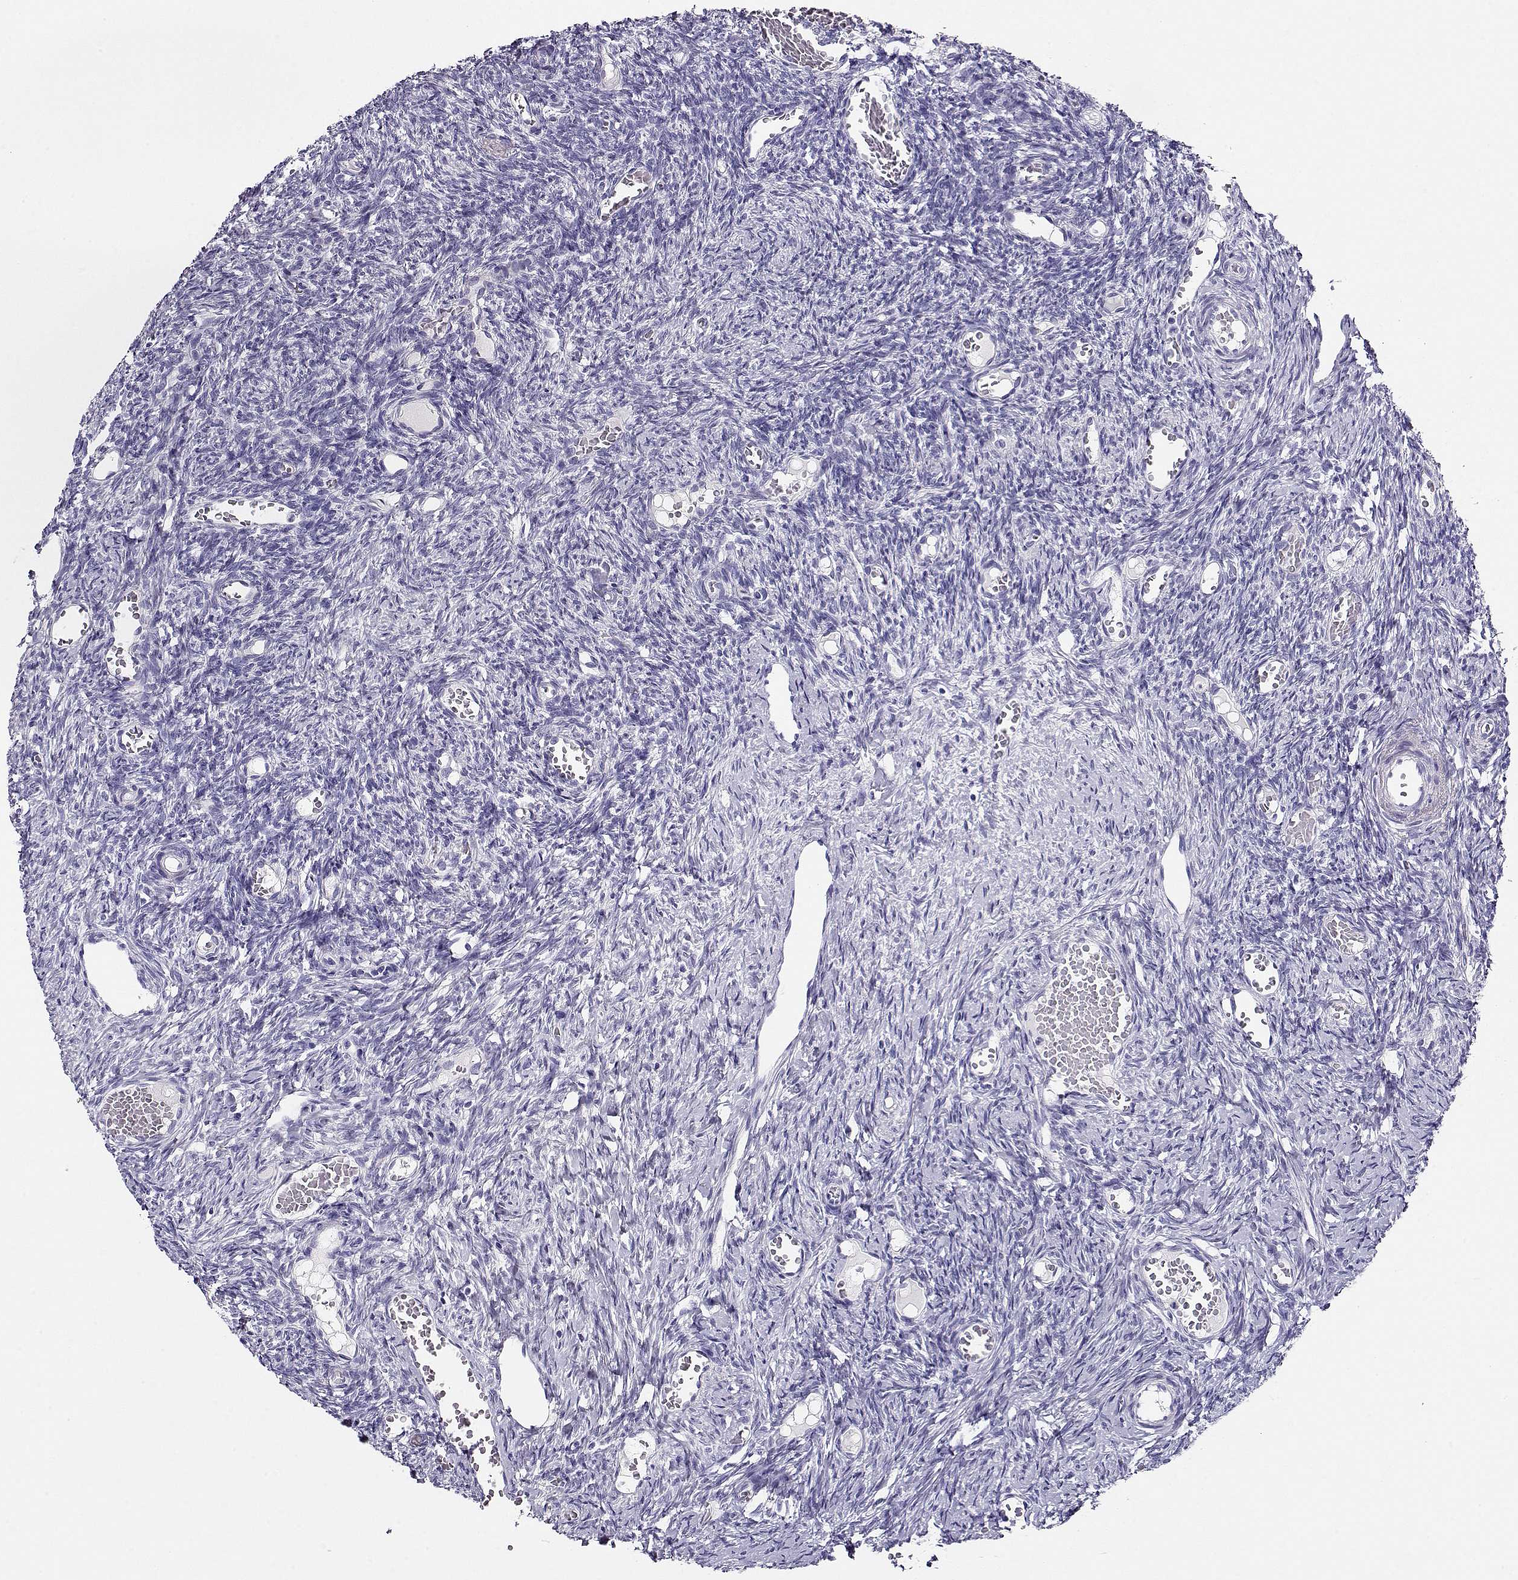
{"staining": {"intensity": "negative", "quantity": "none", "location": "none"}, "tissue": "ovary", "cell_type": "Follicle cells", "image_type": "normal", "snomed": [{"axis": "morphology", "description": "Normal tissue, NOS"}, {"axis": "topography", "description": "Ovary"}], "caption": "Protein analysis of benign ovary displays no significant positivity in follicle cells.", "gene": "CRX", "patient": {"sex": "female", "age": 39}}